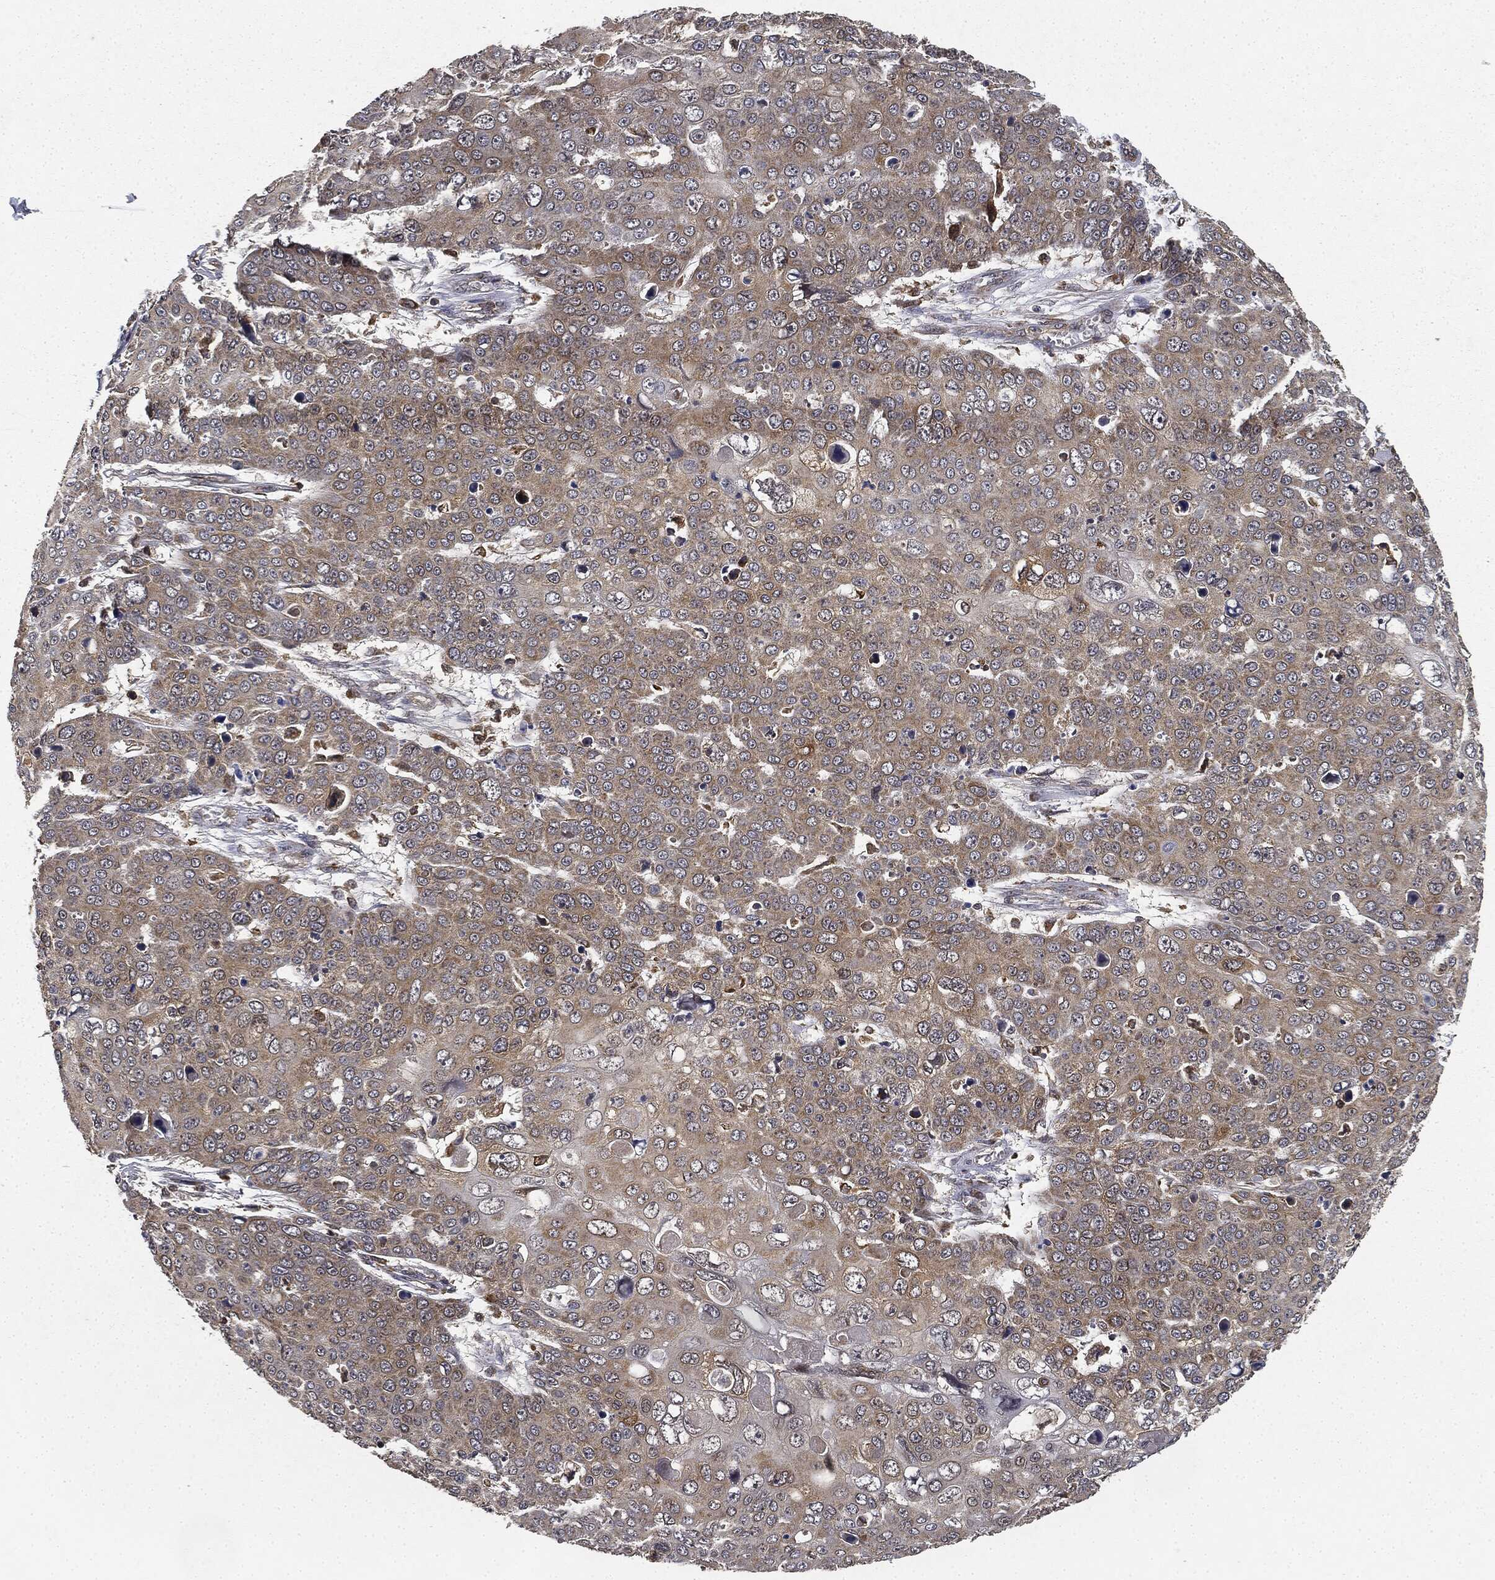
{"staining": {"intensity": "moderate", "quantity": "25%-75%", "location": "cytoplasmic/membranous"}, "tissue": "skin cancer", "cell_type": "Tumor cells", "image_type": "cancer", "snomed": [{"axis": "morphology", "description": "Squamous cell carcinoma, NOS"}, {"axis": "topography", "description": "Skin"}], "caption": "Squamous cell carcinoma (skin) stained with a protein marker shows moderate staining in tumor cells.", "gene": "MIER2", "patient": {"sex": "male", "age": 71}}